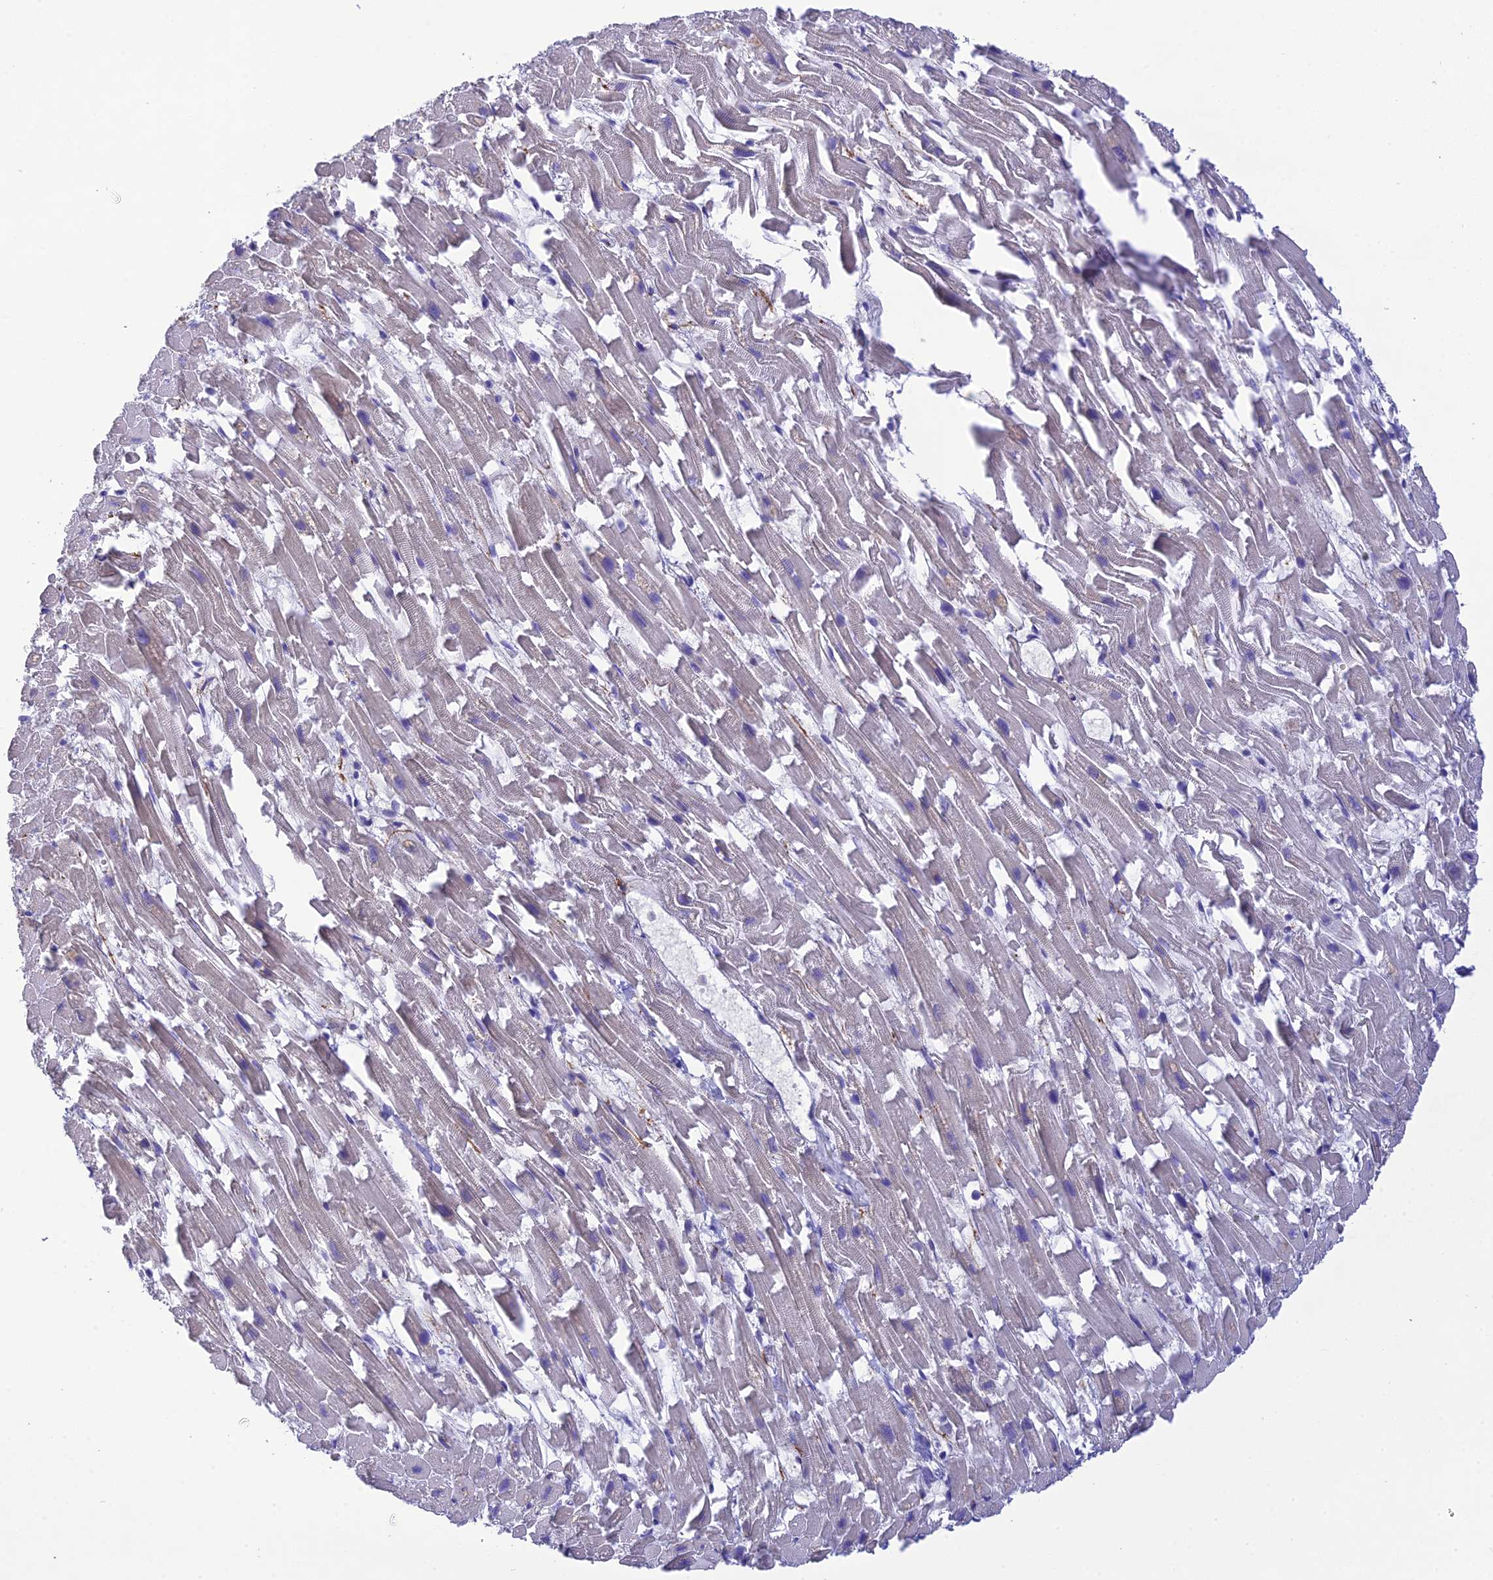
{"staining": {"intensity": "moderate", "quantity": "<25%", "location": "cytoplasmic/membranous"}, "tissue": "heart muscle", "cell_type": "Cardiomyocytes", "image_type": "normal", "snomed": [{"axis": "morphology", "description": "Normal tissue, NOS"}, {"axis": "topography", "description": "Heart"}], "caption": "A high-resolution image shows IHC staining of normal heart muscle, which demonstrates moderate cytoplasmic/membranous staining in about <25% of cardiomyocytes.", "gene": "XPO7", "patient": {"sex": "female", "age": 64}}